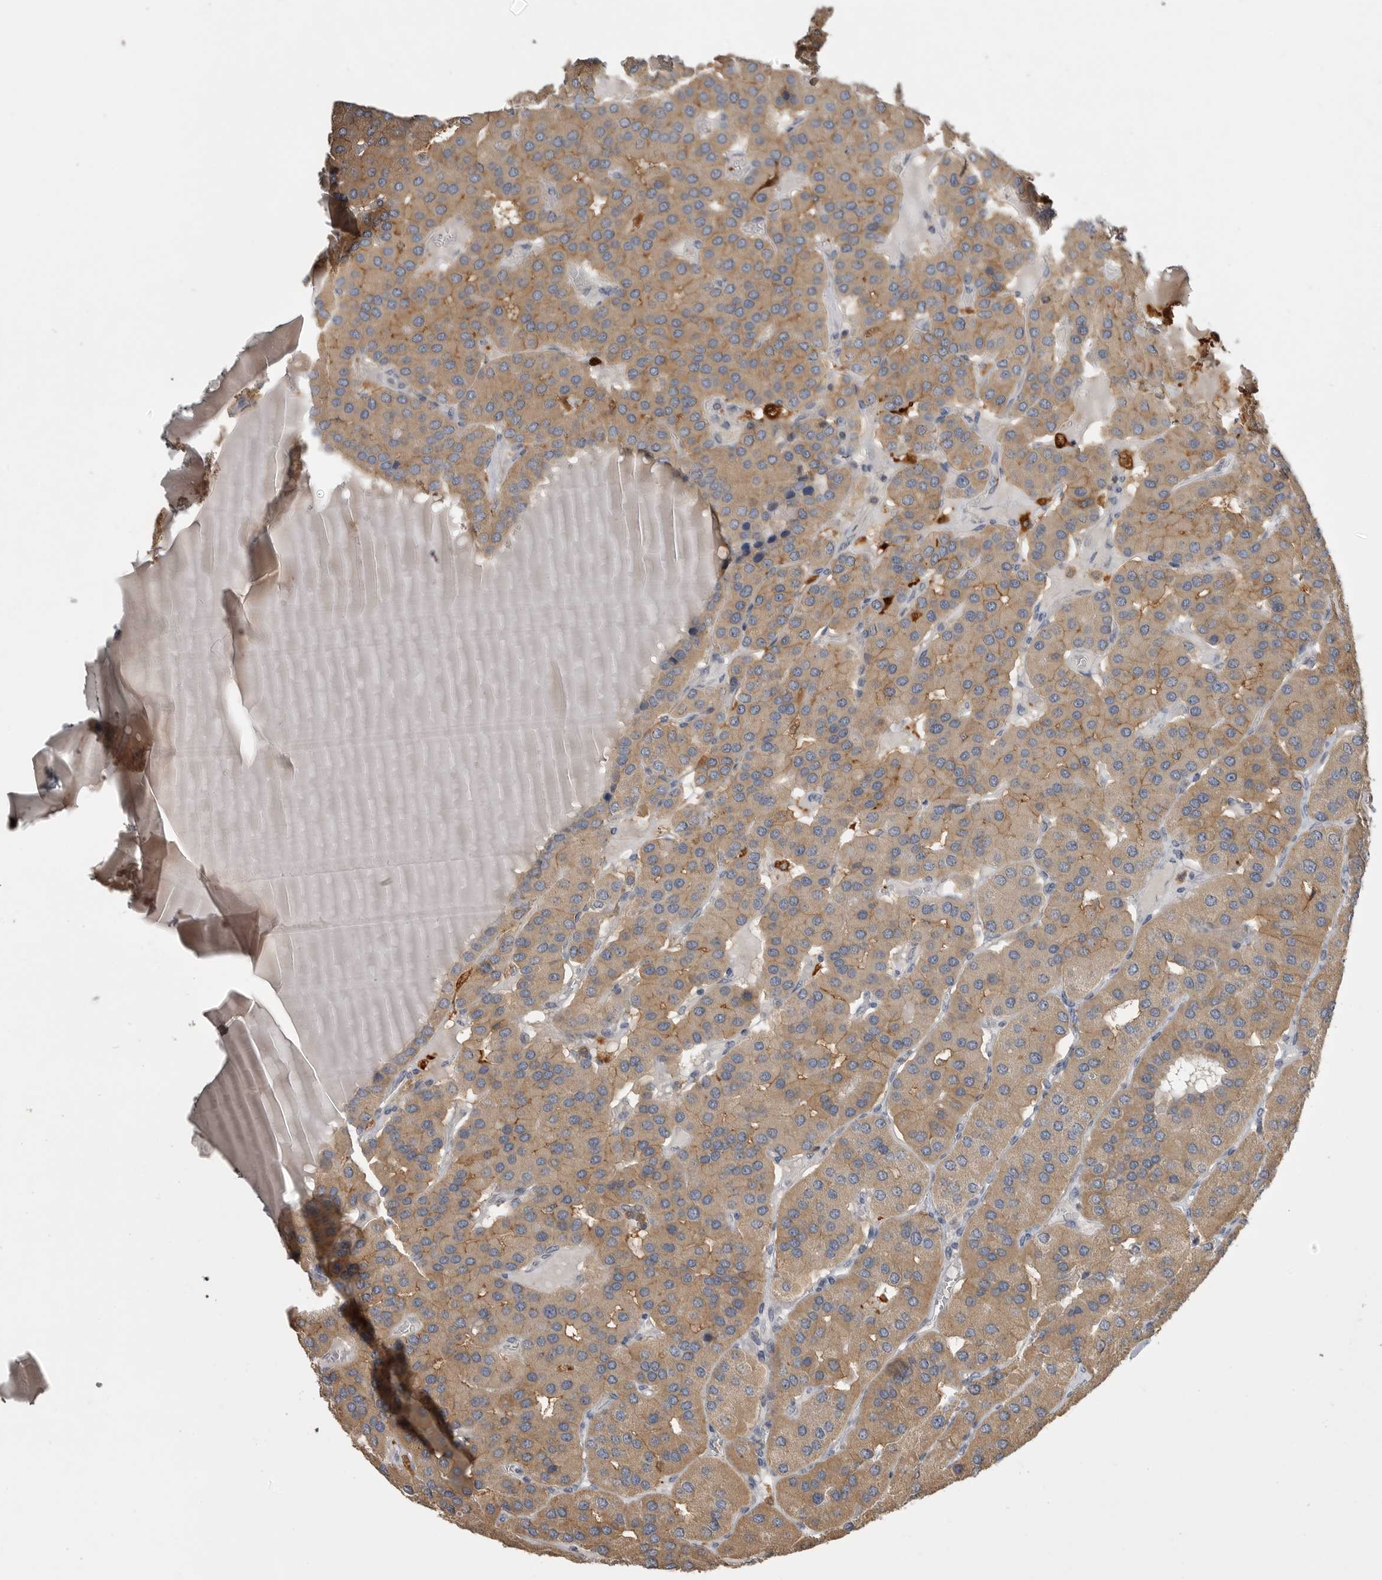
{"staining": {"intensity": "moderate", "quantity": ">75%", "location": "cytoplasmic/membranous"}, "tissue": "parathyroid gland", "cell_type": "Glandular cells", "image_type": "normal", "snomed": [{"axis": "morphology", "description": "Normal tissue, NOS"}, {"axis": "morphology", "description": "Adenoma, NOS"}, {"axis": "topography", "description": "Parathyroid gland"}], "caption": "An IHC photomicrograph of normal tissue is shown. Protein staining in brown shows moderate cytoplasmic/membranous positivity in parathyroid gland within glandular cells. Using DAB (3,3'-diaminobenzidine) (brown) and hematoxylin (blue) stains, captured at high magnification using brightfield microscopy.", "gene": "CMTM6", "patient": {"sex": "female", "age": 86}}